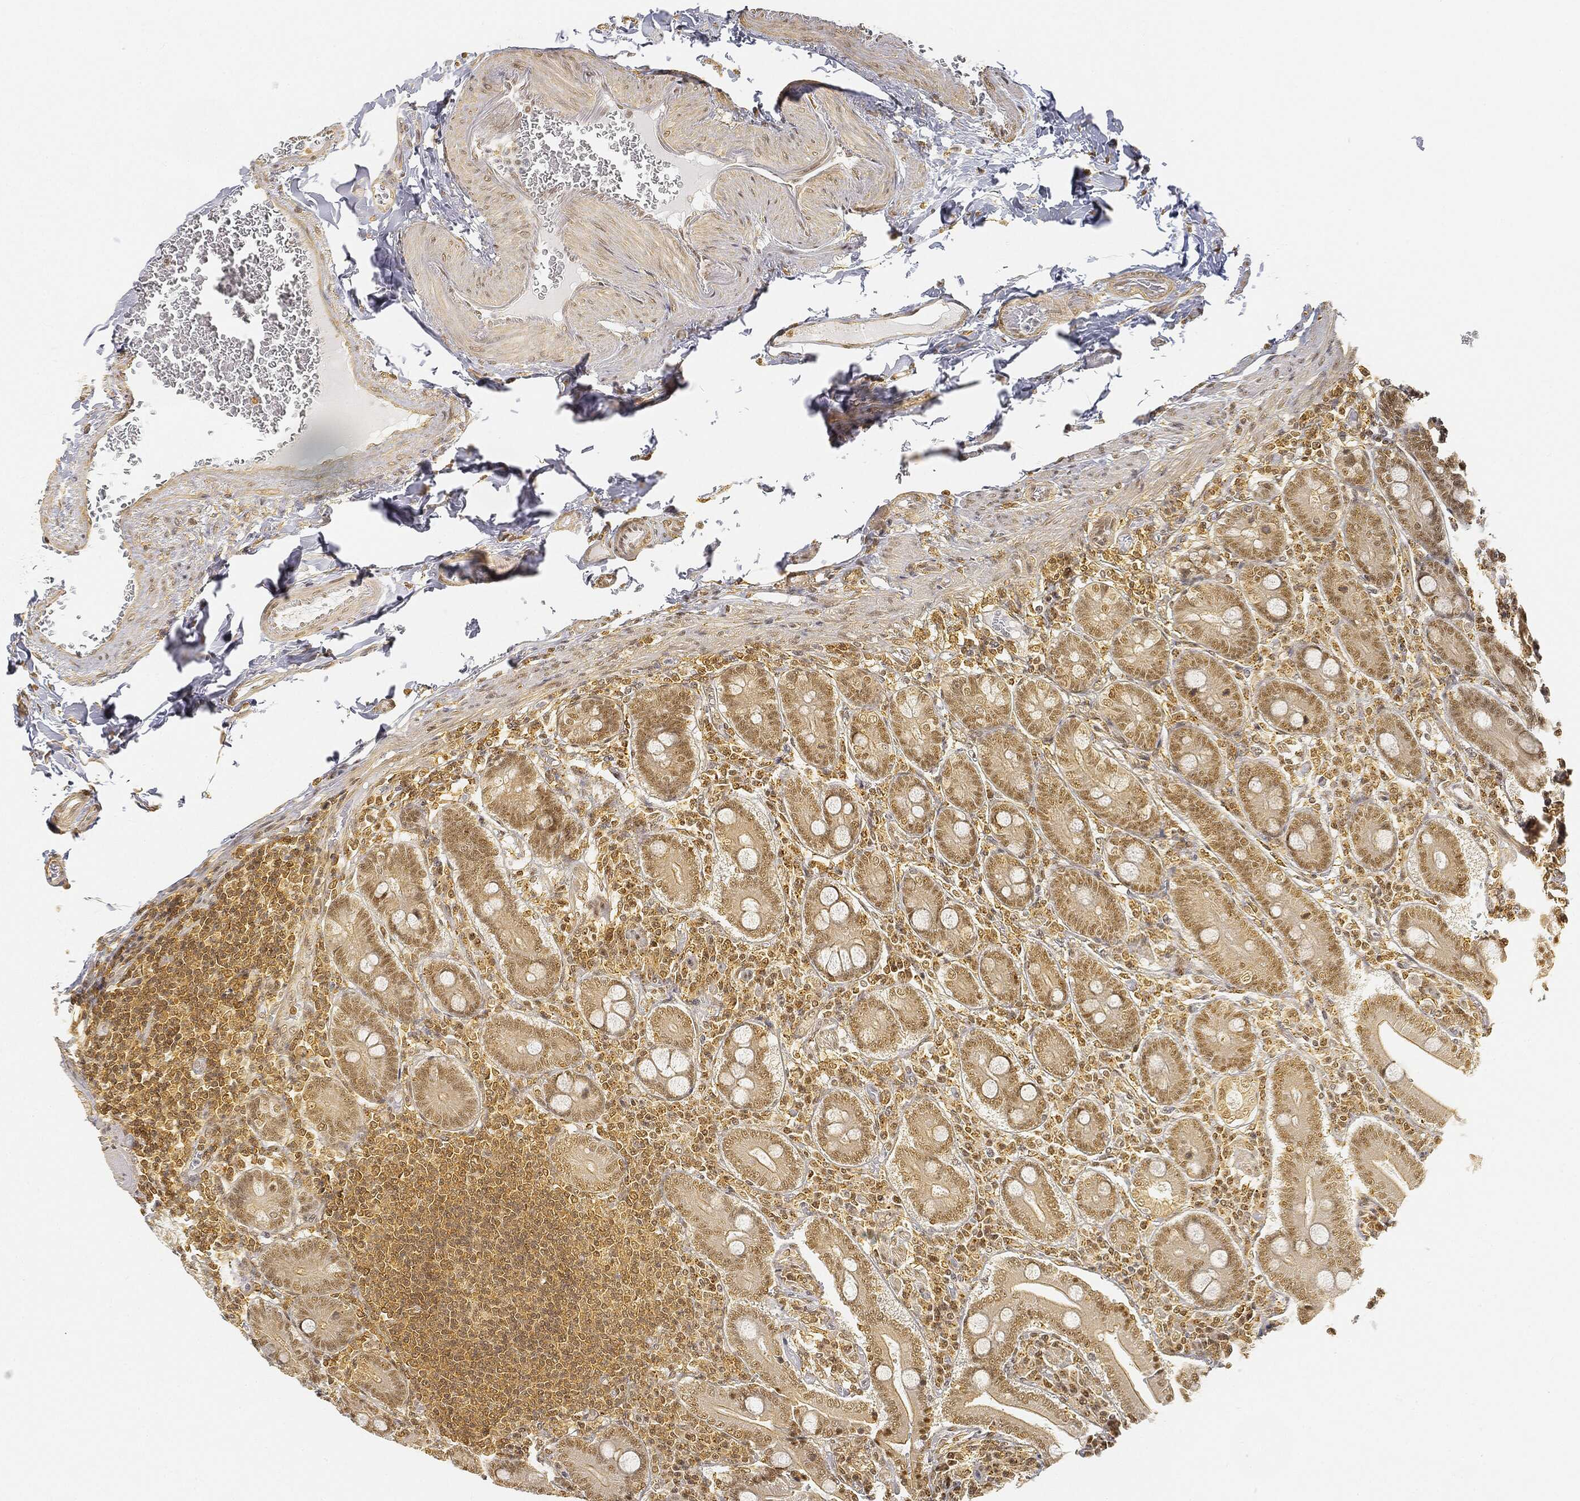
{"staining": {"intensity": "moderate", "quantity": ">75%", "location": "cytoplasmic/membranous,nuclear"}, "tissue": "duodenum", "cell_type": "Glandular cells", "image_type": "normal", "snomed": [{"axis": "morphology", "description": "Normal tissue, NOS"}, {"axis": "topography", "description": "Duodenum"}], "caption": "The immunohistochemical stain highlights moderate cytoplasmic/membranous,nuclear positivity in glandular cells of unremarkable duodenum.", "gene": "RSRC2", "patient": {"sex": "female", "age": 62}}